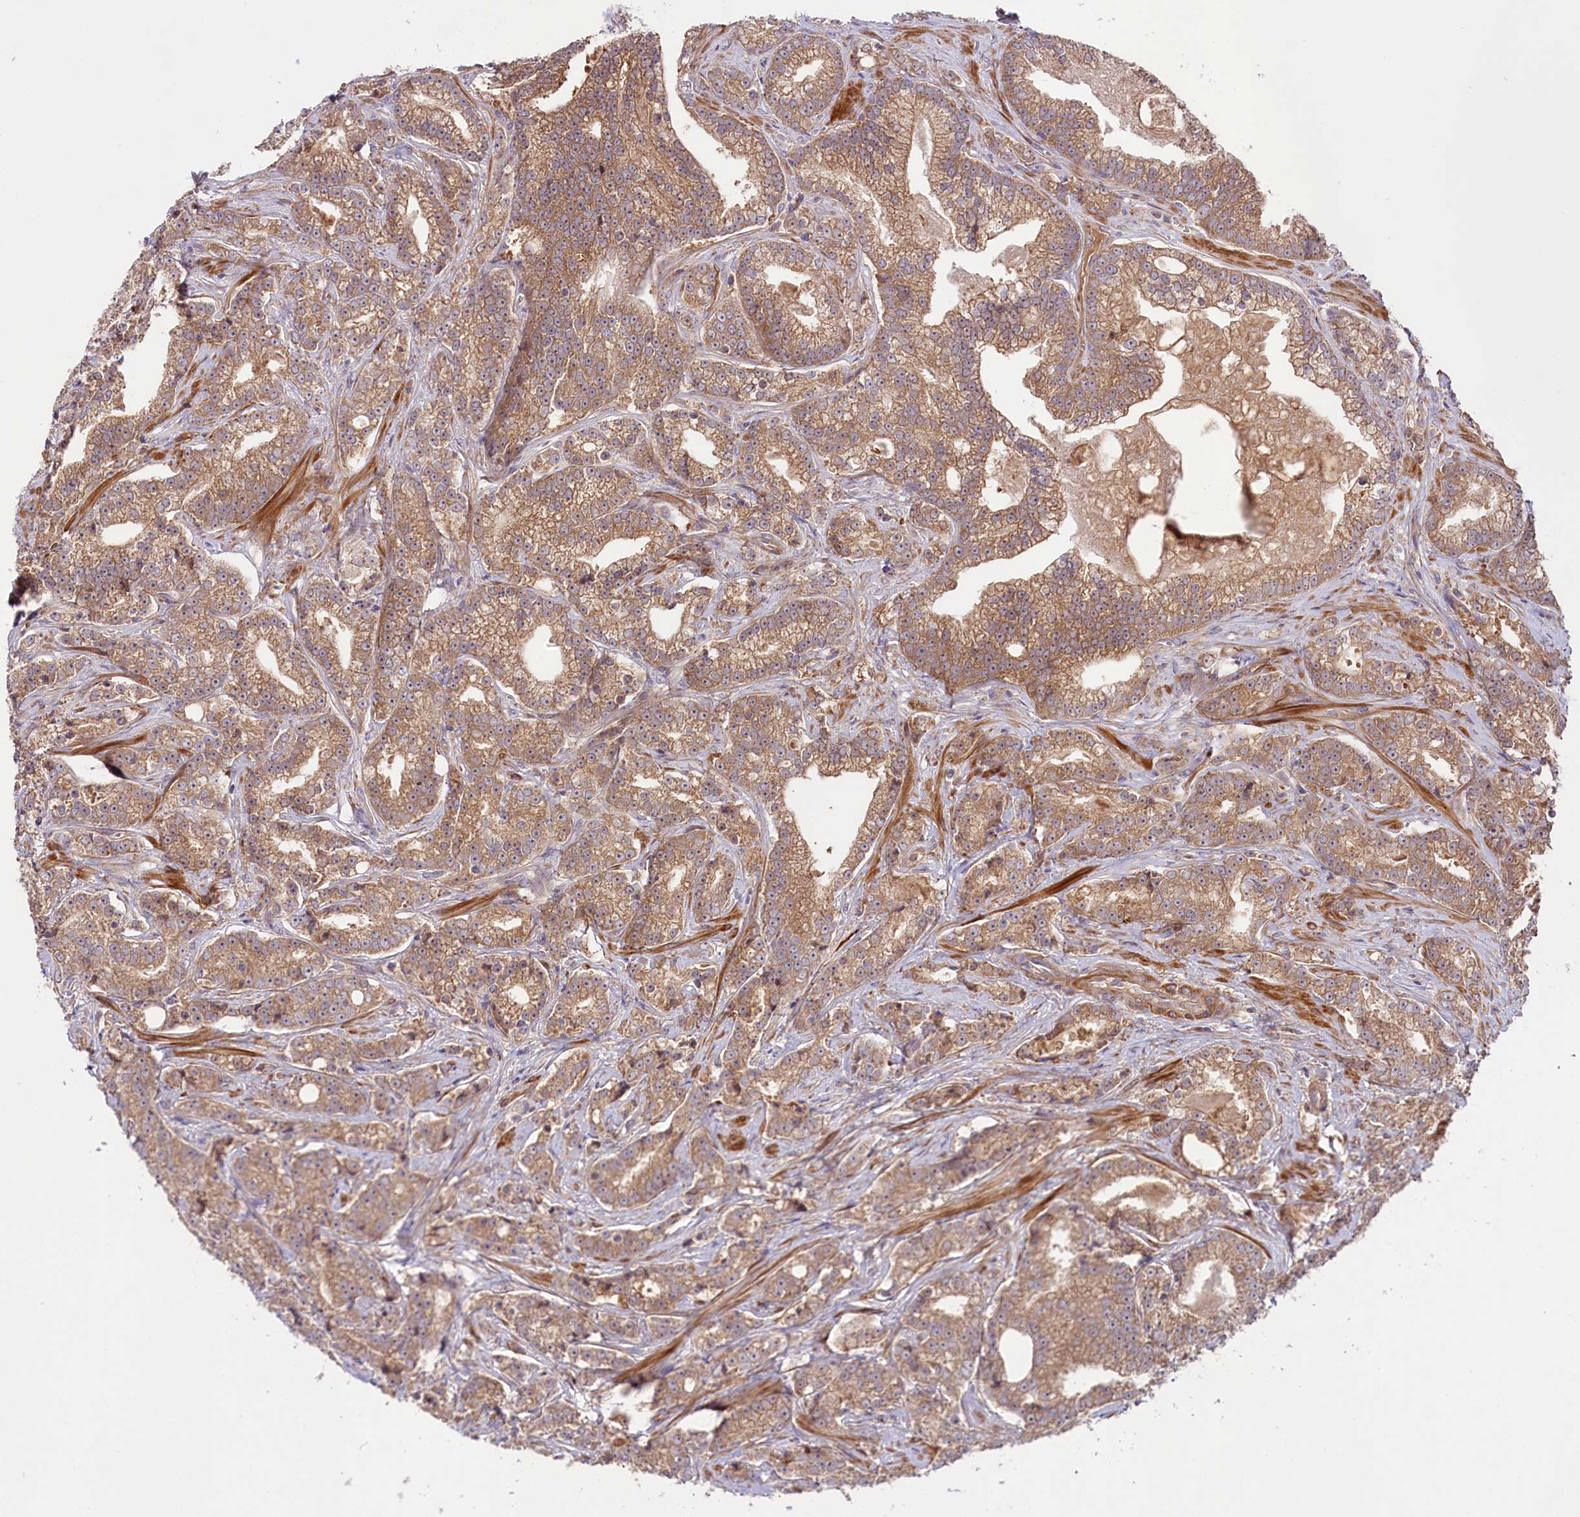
{"staining": {"intensity": "moderate", "quantity": ">75%", "location": "cytoplasmic/membranous,nuclear"}, "tissue": "prostate cancer", "cell_type": "Tumor cells", "image_type": "cancer", "snomed": [{"axis": "morphology", "description": "Adenocarcinoma, High grade"}, {"axis": "topography", "description": "Prostate"}], "caption": "Immunohistochemistry image of neoplastic tissue: human prostate cancer stained using immunohistochemistry displays medium levels of moderate protein expression localized specifically in the cytoplasmic/membranous and nuclear of tumor cells, appearing as a cytoplasmic/membranous and nuclear brown color.", "gene": "COG8", "patient": {"sex": "male", "age": 67}}